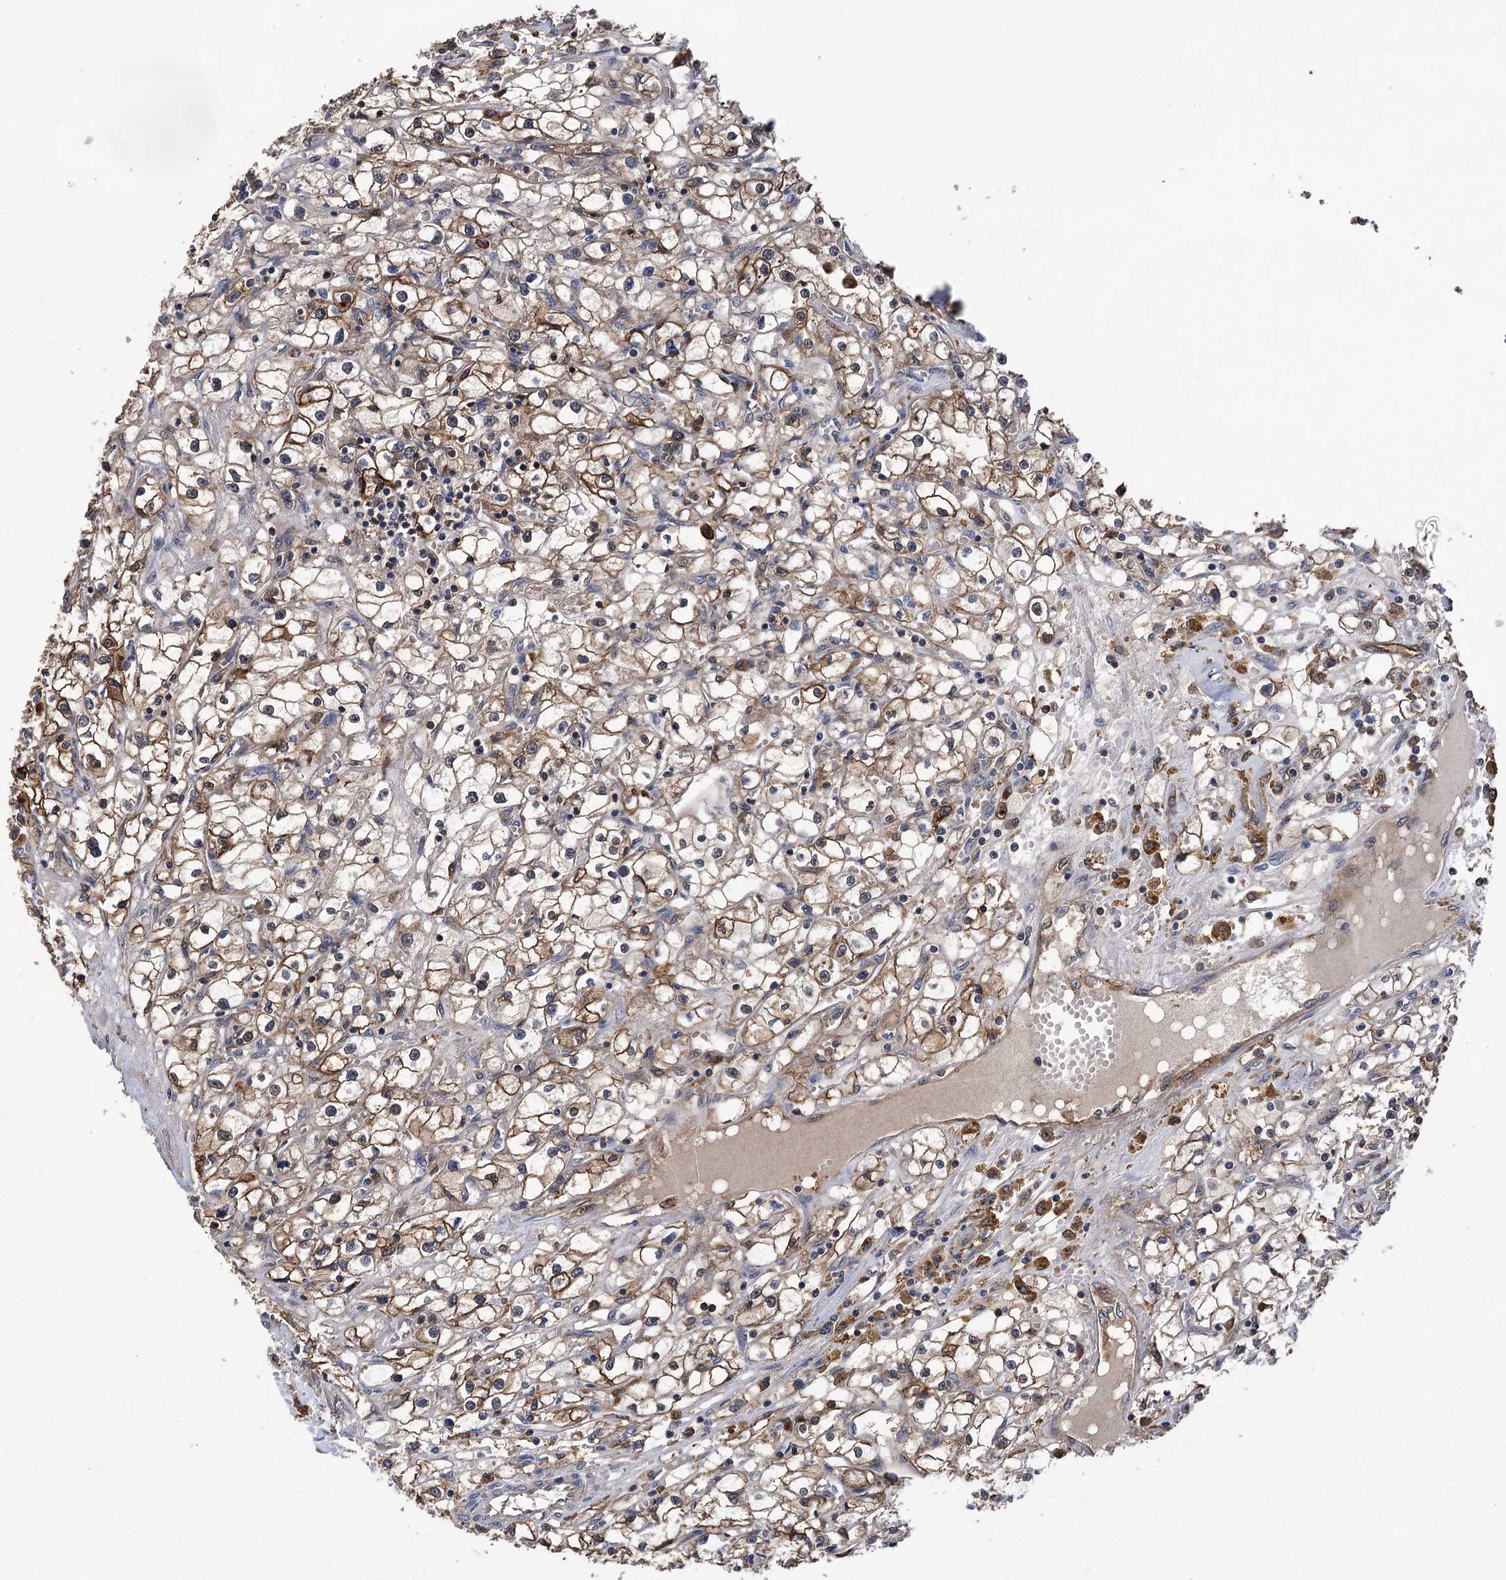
{"staining": {"intensity": "moderate", "quantity": ">75%", "location": "cytoplasmic/membranous"}, "tissue": "renal cancer", "cell_type": "Tumor cells", "image_type": "cancer", "snomed": [{"axis": "morphology", "description": "Adenocarcinoma, NOS"}, {"axis": "topography", "description": "Kidney"}], "caption": "Tumor cells reveal moderate cytoplasmic/membranous expression in approximately >75% of cells in renal cancer (adenocarcinoma).", "gene": "DPP3", "patient": {"sex": "male", "age": 56}}